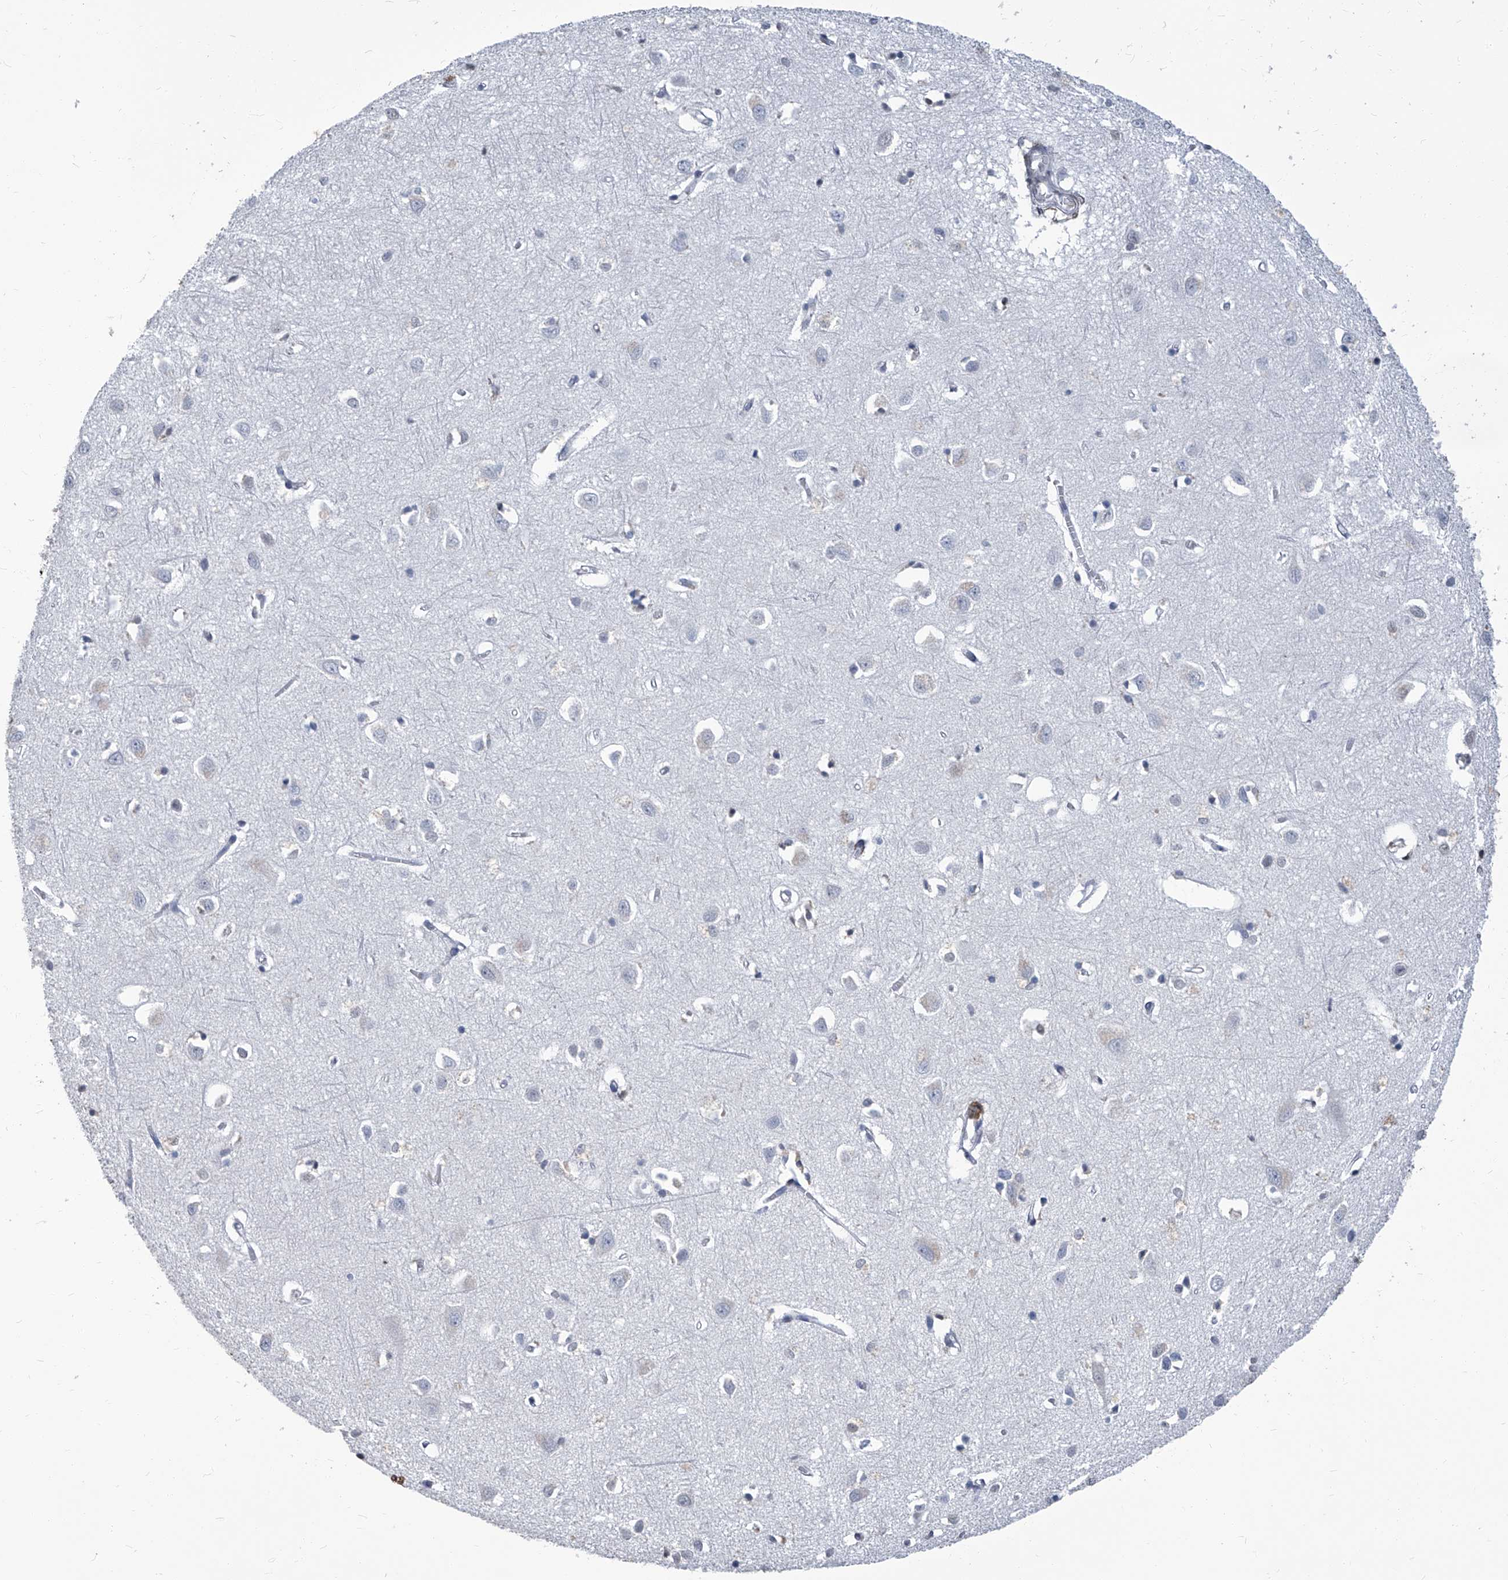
{"staining": {"intensity": "negative", "quantity": "none", "location": "none"}, "tissue": "cerebral cortex", "cell_type": "Endothelial cells", "image_type": "normal", "snomed": [{"axis": "morphology", "description": "Normal tissue, NOS"}, {"axis": "topography", "description": "Cerebral cortex"}], "caption": "A high-resolution photomicrograph shows immunohistochemistry (IHC) staining of unremarkable cerebral cortex, which displays no significant staining in endothelial cells.", "gene": "PCNA", "patient": {"sex": "female", "age": 64}}